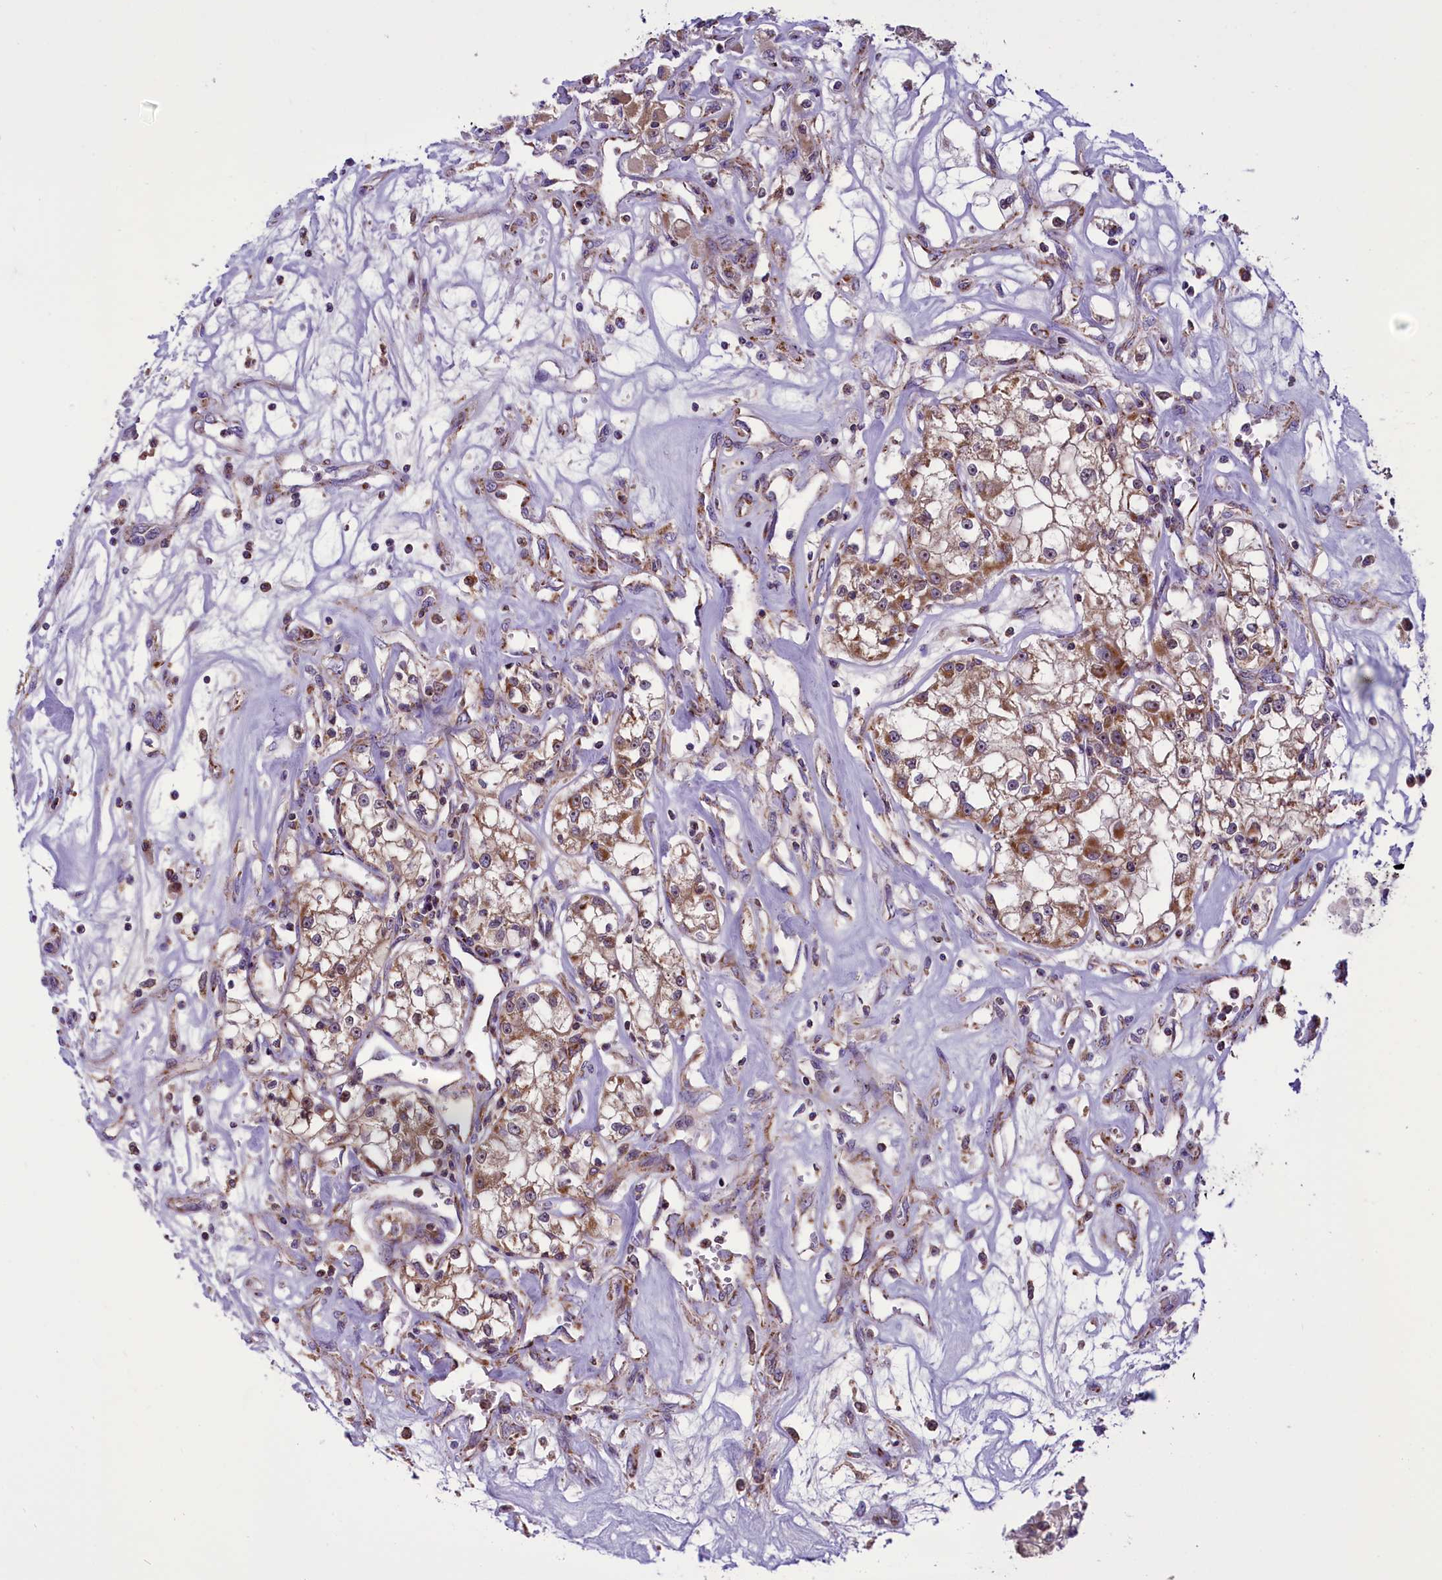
{"staining": {"intensity": "moderate", "quantity": ">75%", "location": "cytoplasmic/membranous"}, "tissue": "renal cancer", "cell_type": "Tumor cells", "image_type": "cancer", "snomed": [{"axis": "morphology", "description": "Adenocarcinoma, NOS"}, {"axis": "topography", "description": "Kidney"}], "caption": "A medium amount of moderate cytoplasmic/membranous positivity is appreciated in approximately >75% of tumor cells in adenocarcinoma (renal) tissue.", "gene": "GLRX5", "patient": {"sex": "female", "age": 59}}